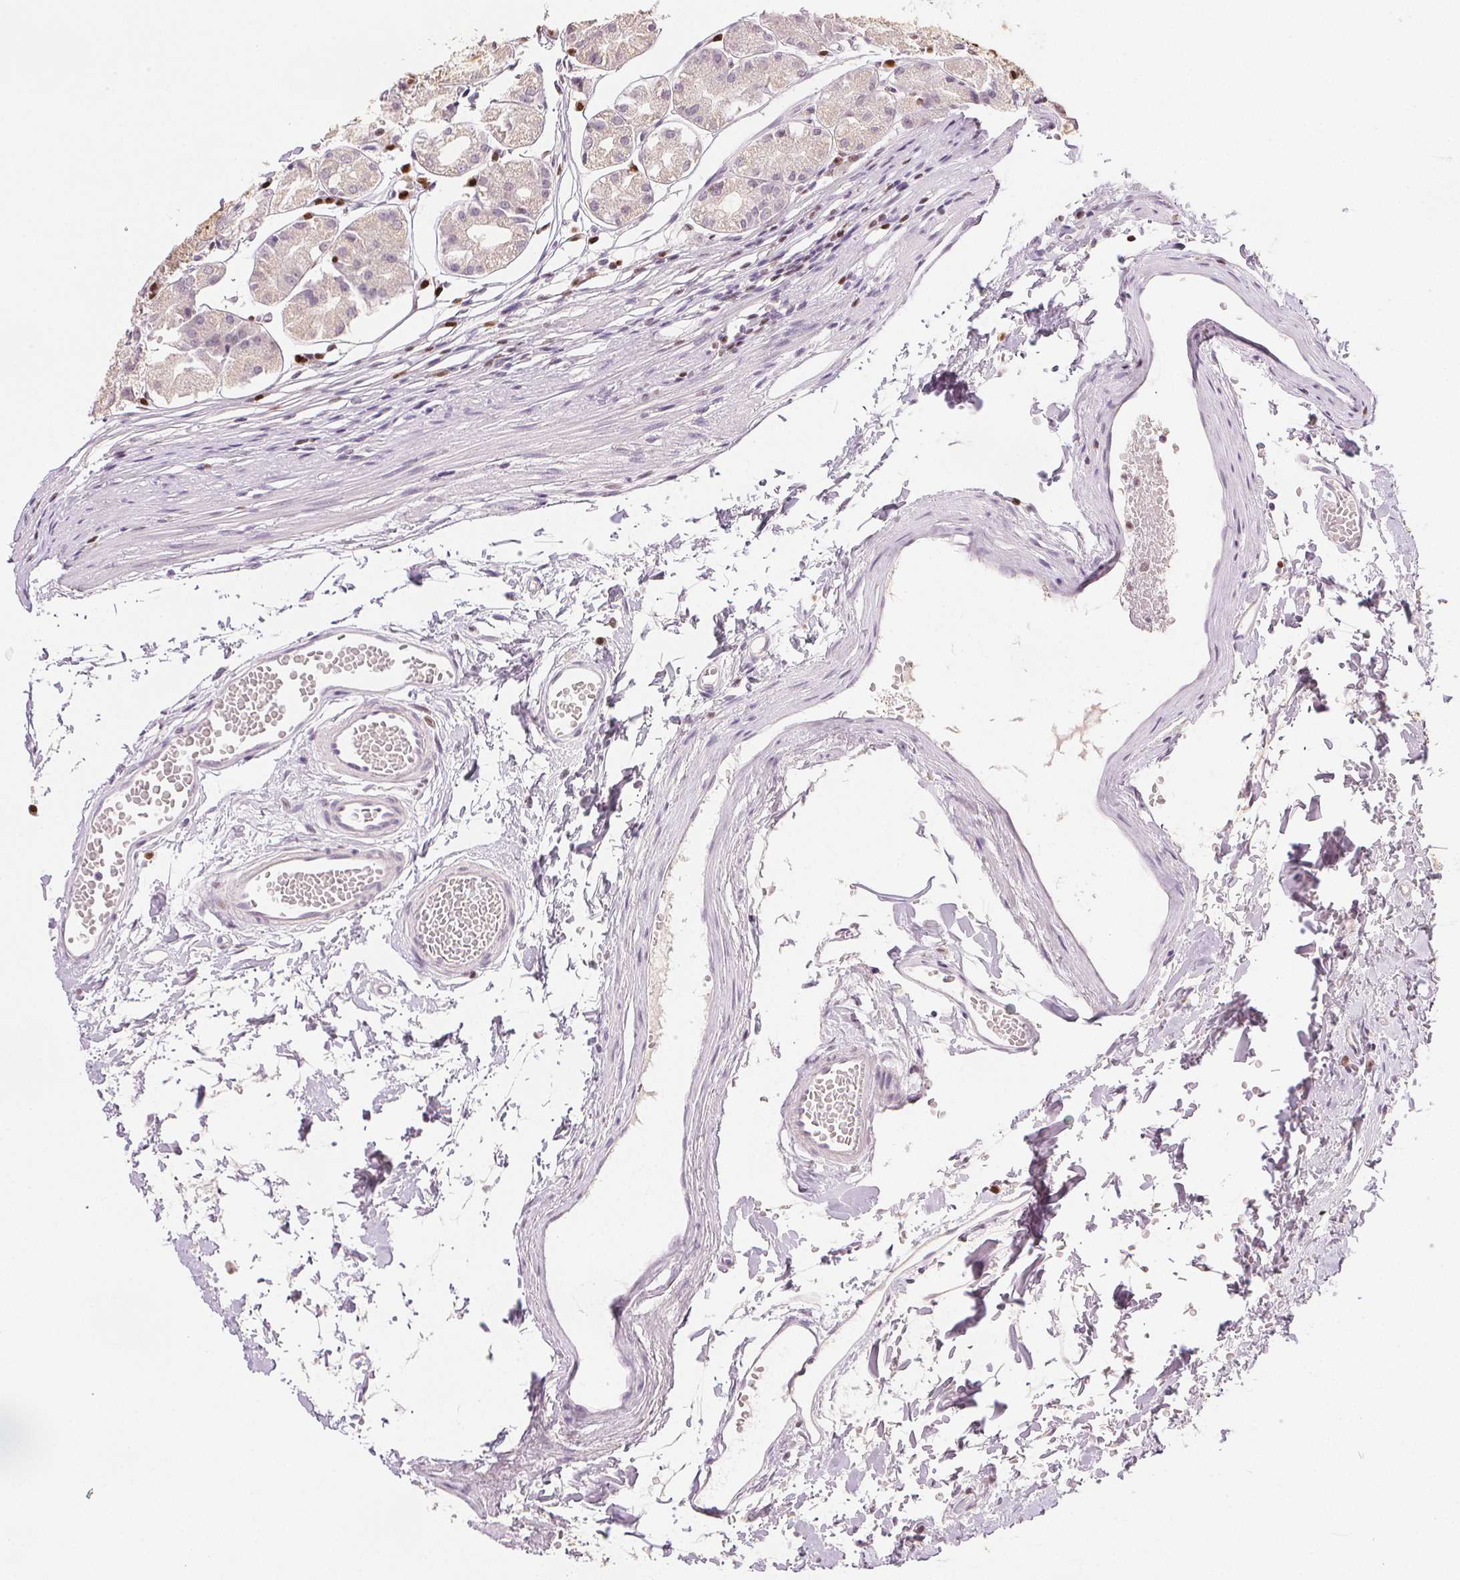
{"staining": {"intensity": "negative", "quantity": "none", "location": "none"}, "tissue": "stomach", "cell_type": "Glandular cells", "image_type": "normal", "snomed": [{"axis": "morphology", "description": "Normal tissue, NOS"}, {"axis": "topography", "description": "Stomach"}], "caption": "Human stomach stained for a protein using immunohistochemistry exhibits no staining in glandular cells.", "gene": "RUNX2", "patient": {"sex": "male", "age": 55}}